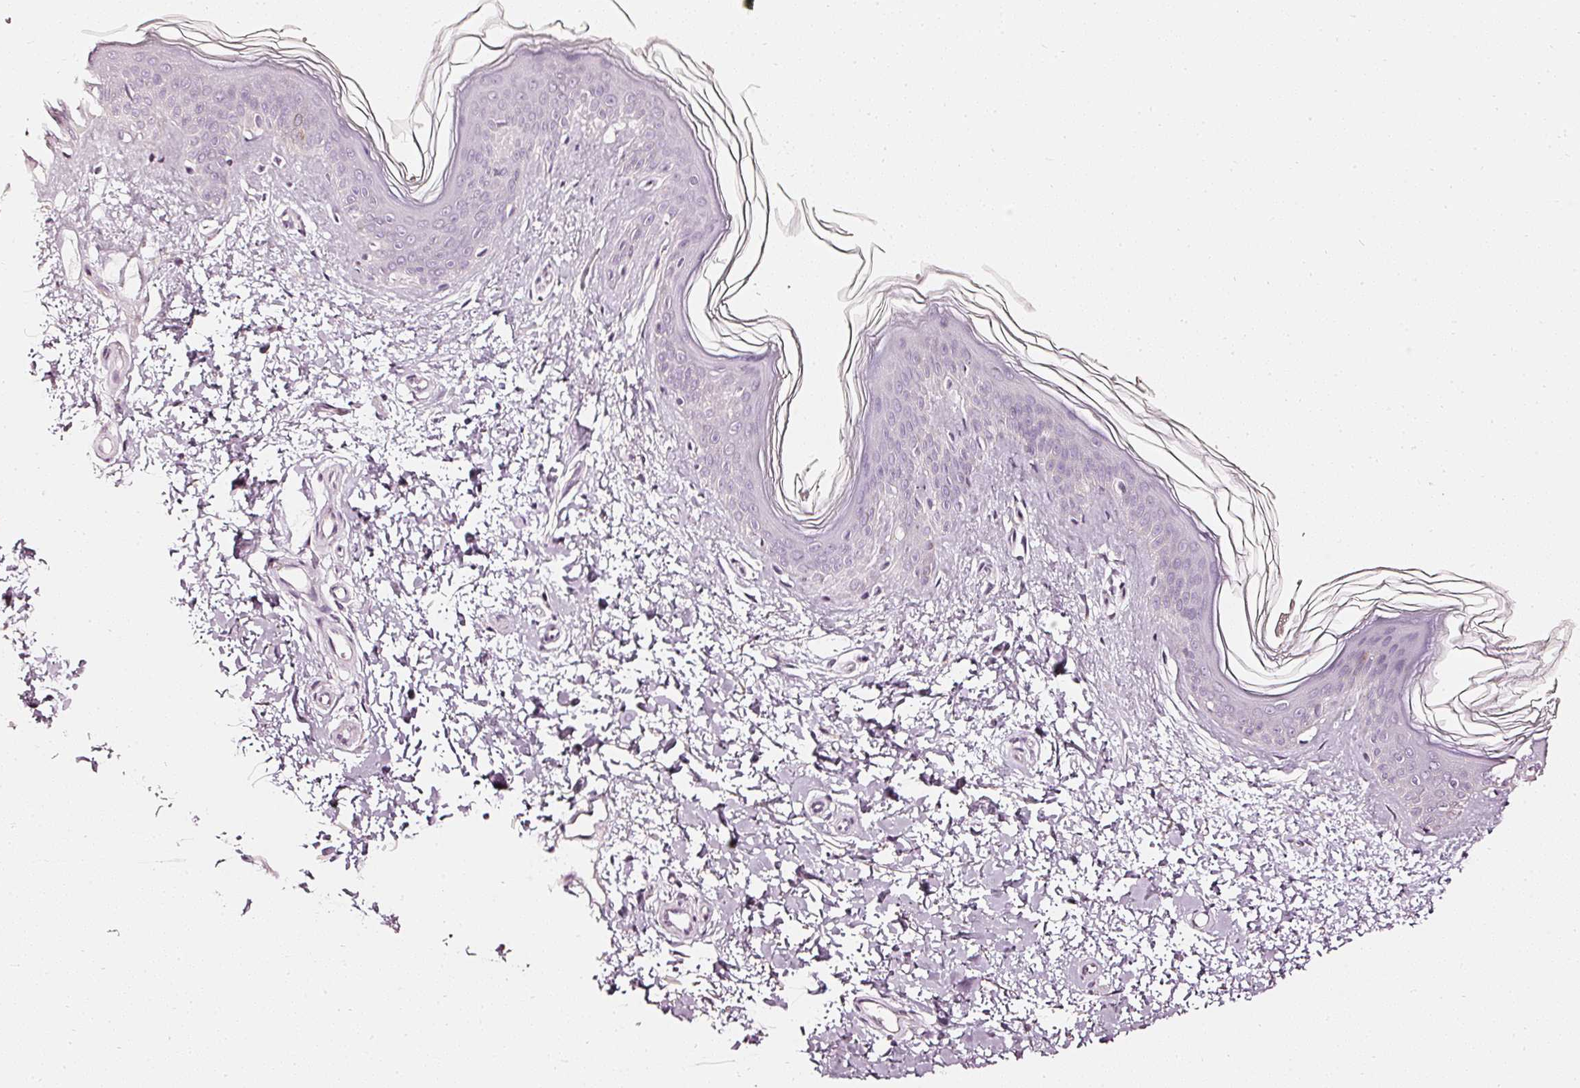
{"staining": {"intensity": "weak", "quantity": "<25%", "location": "cytoplasmic/membranous"}, "tissue": "skin", "cell_type": "Fibroblasts", "image_type": "normal", "snomed": [{"axis": "morphology", "description": "Normal tissue, NOS"}, {"axis": "topography", "description": "Skin"}], "caption": "The image demonstrates no significant positivity in fibroblasts of skin.", "gene": "CNP", "patient": {"sex": "female", "age": 41}}